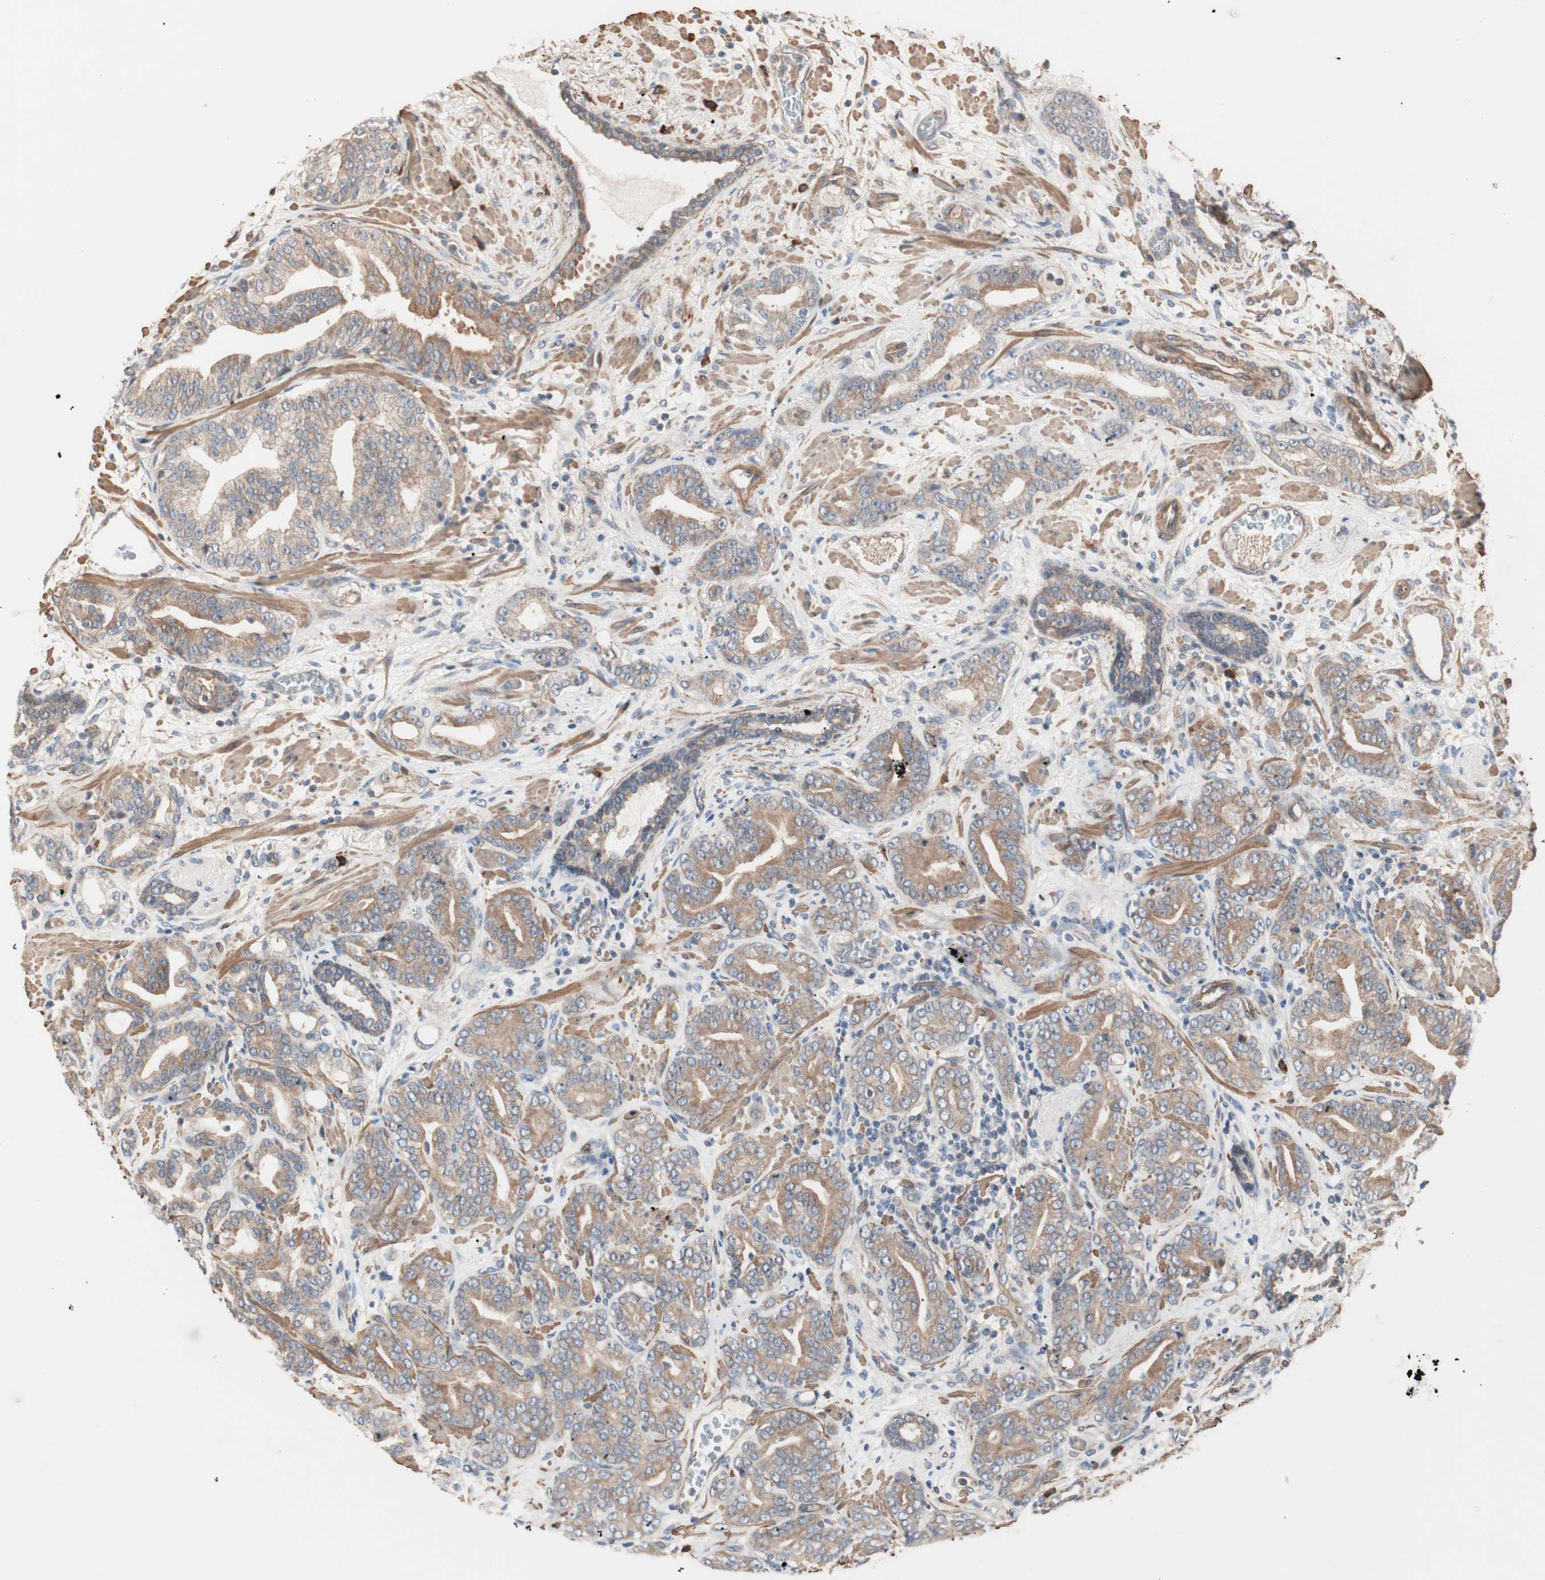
{"staining": {"intensity": "moderate", "quantity": ">75%", "location": "cytoplasmic/membranous"}, "tissue": "prostate cancer", "cell_type": "Tumor cells", "image_type": "cancer", "snomed": [{"axis": "morphology", "description": "Adenocarcinoma, Low grade"}, {"axis": "topography", "description": "Prostate"}], "caption": "Tumor cells reveal moderate cytoplasmic/membranous expression in about >75% of cells in prostate low-grade adenocarcinoma.", "gene": "ALG5", "patient": {"sex": "male", "age": 63}}